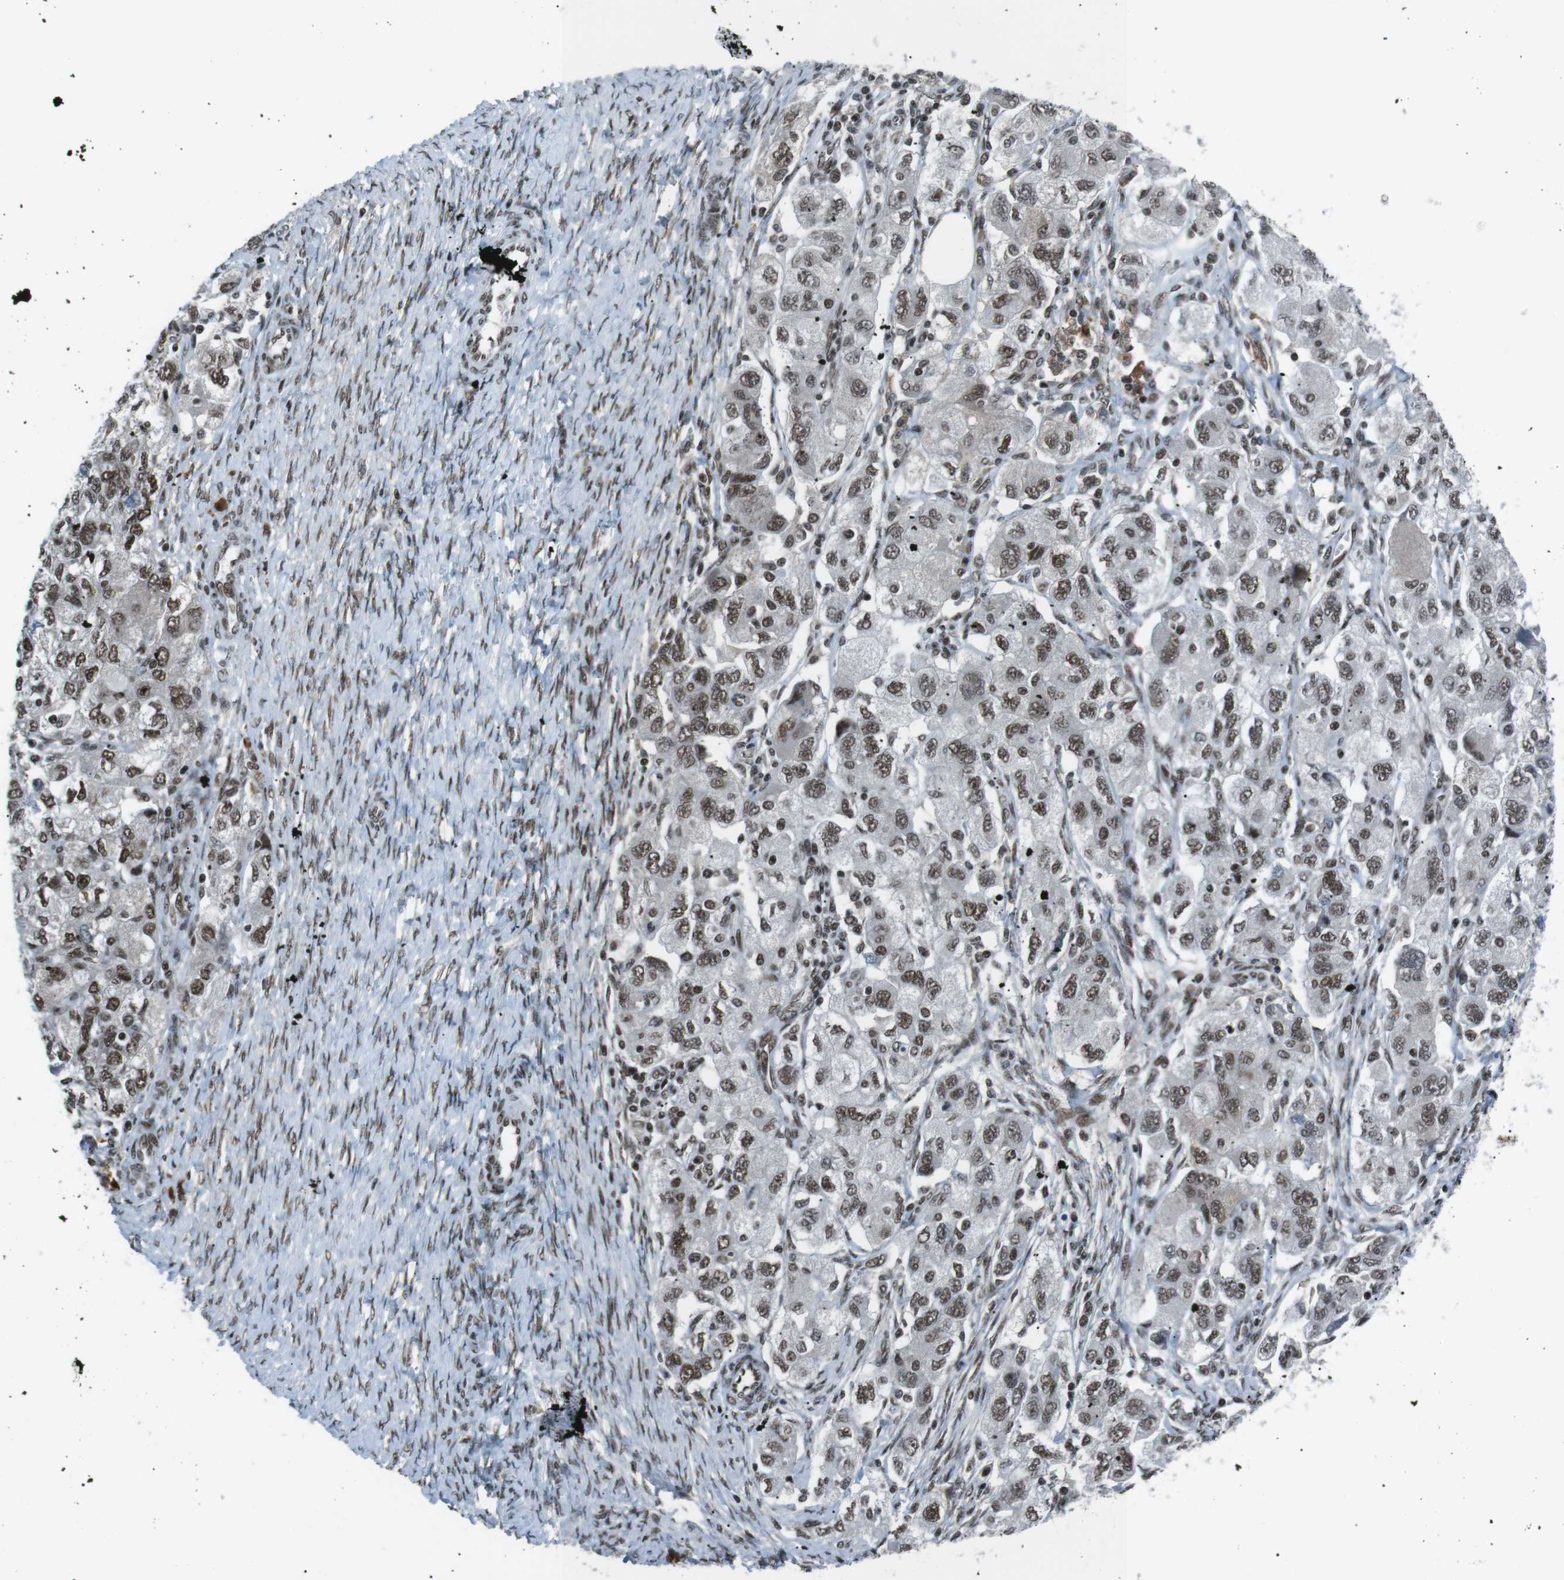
{"staining": {"intensity": "moderate", "quantity": ">75%", "location": "nuclear"}, "tissue": "ovarian cancer", "cell_type": "Tumor cells", "image_type": "cancer", "snomed": [{"axis": "morphology", "description": "Carcinoma, NOS"}, {"axis": "morphology", "description": "Cystadenocarcinoma, serous, NOS"}, {"axis": "topography", "description": "Ovary"}], "caption": "Ovarian cancer stained for a protein (brown) reveals moderate nuclear positive staining in about >75% of tumor cells.", "gene": "TAF1", "patient": {"sex": "female", "age": 69}}